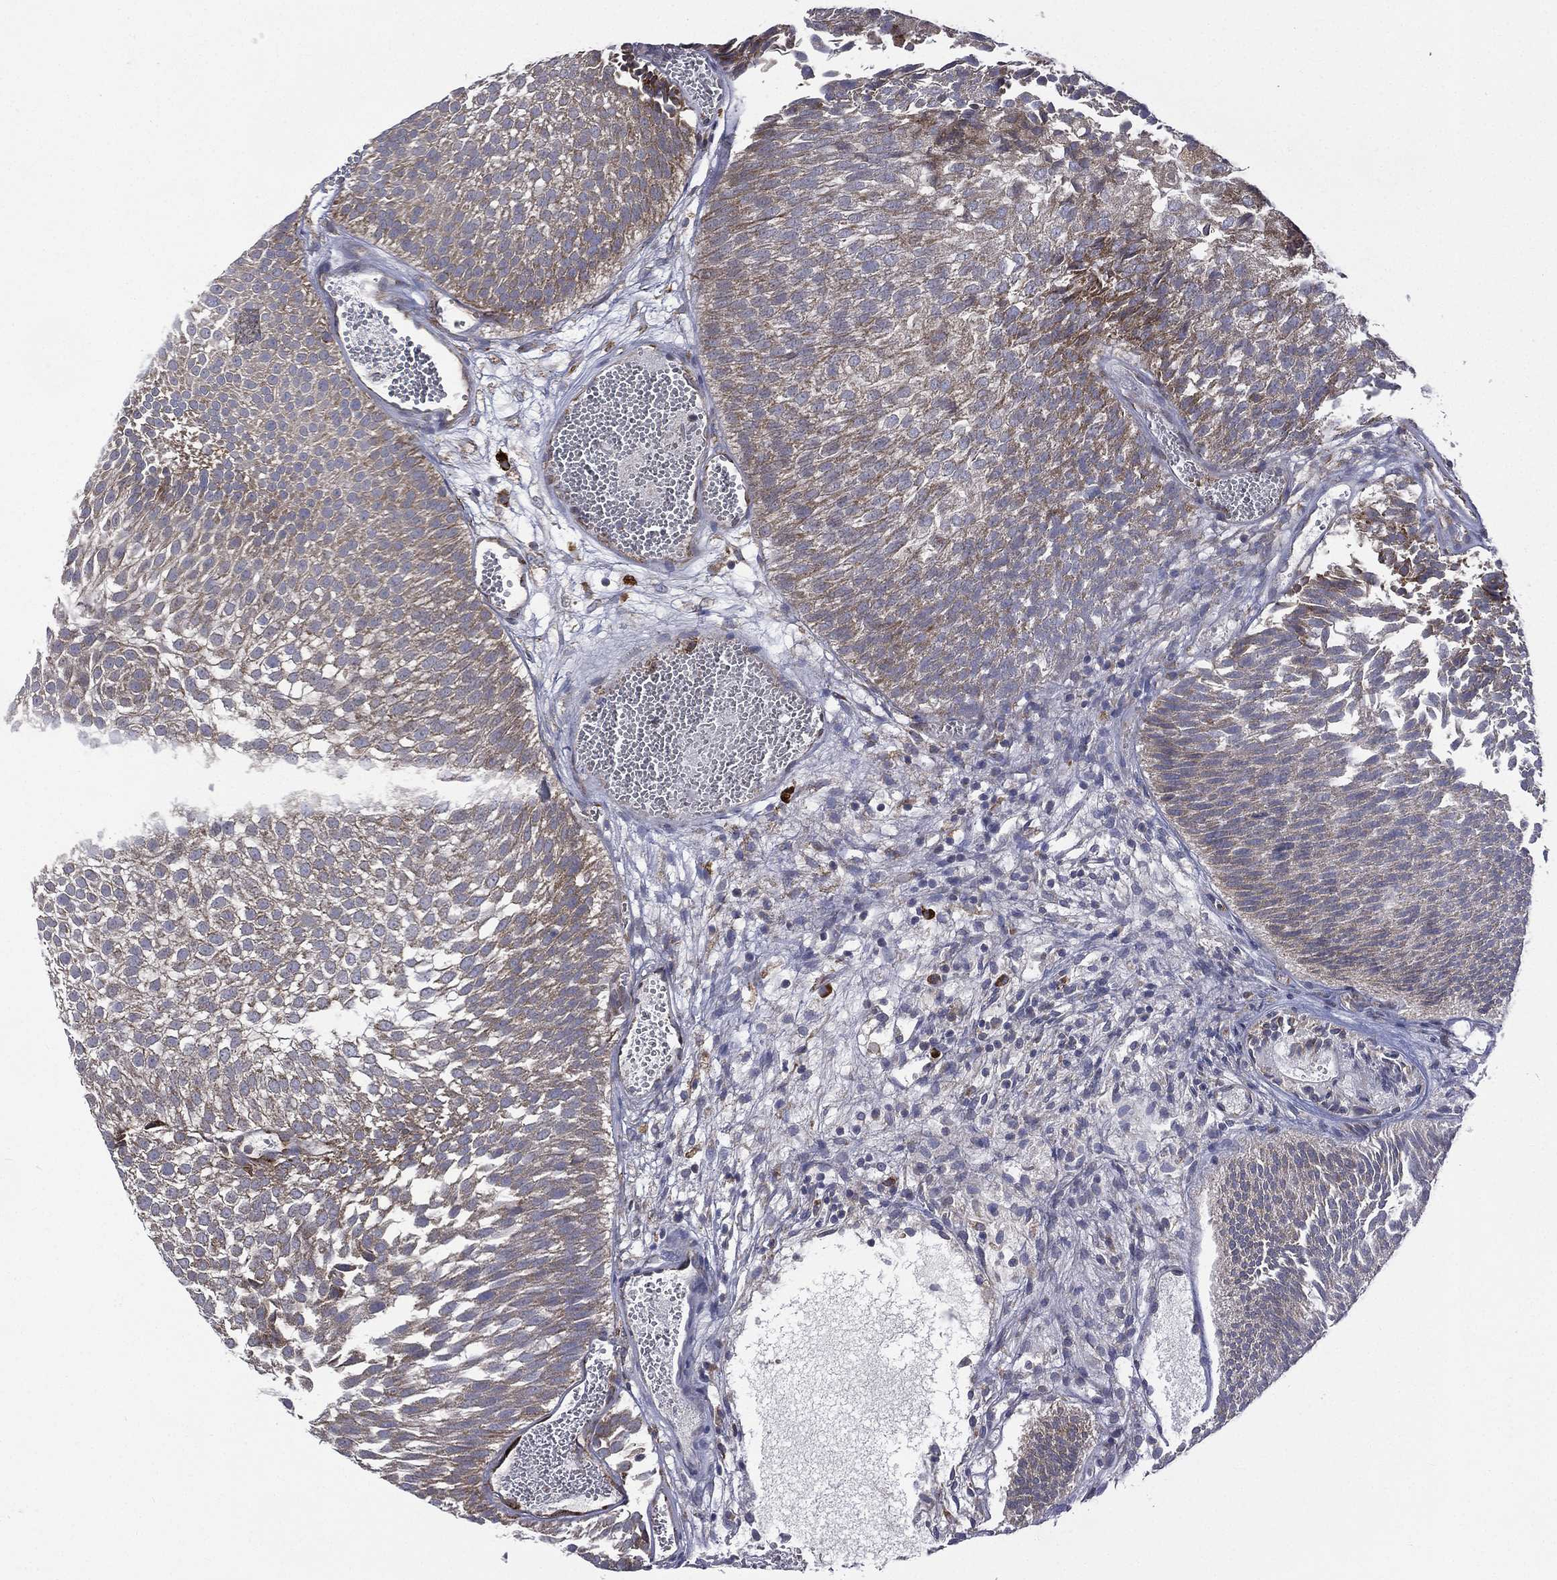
{"staining": {"intensity": "moderate", "quantity": "<25%", "location": "cytoplasmic/membranous"}, "tissue": "urothelial cancer", "cell_type": "Tumor cells", "image_type": "cancer", "snomed": [{"axis": "morphology", "description": "Urothelial carcinoma, Low grade"}, {"axis": "topography", "description": "Urinary bladder"}], "caption": "Immunohistochemistry photomicrograph of low-grade urothelial carcinoma stained for a protein (brown), which reveals low levels of moderate cytoplasmic/membranous expression in about <25% of tumor cells.", "gene": "C20orf96", "patient": {"sex": "male", "age": 52}}